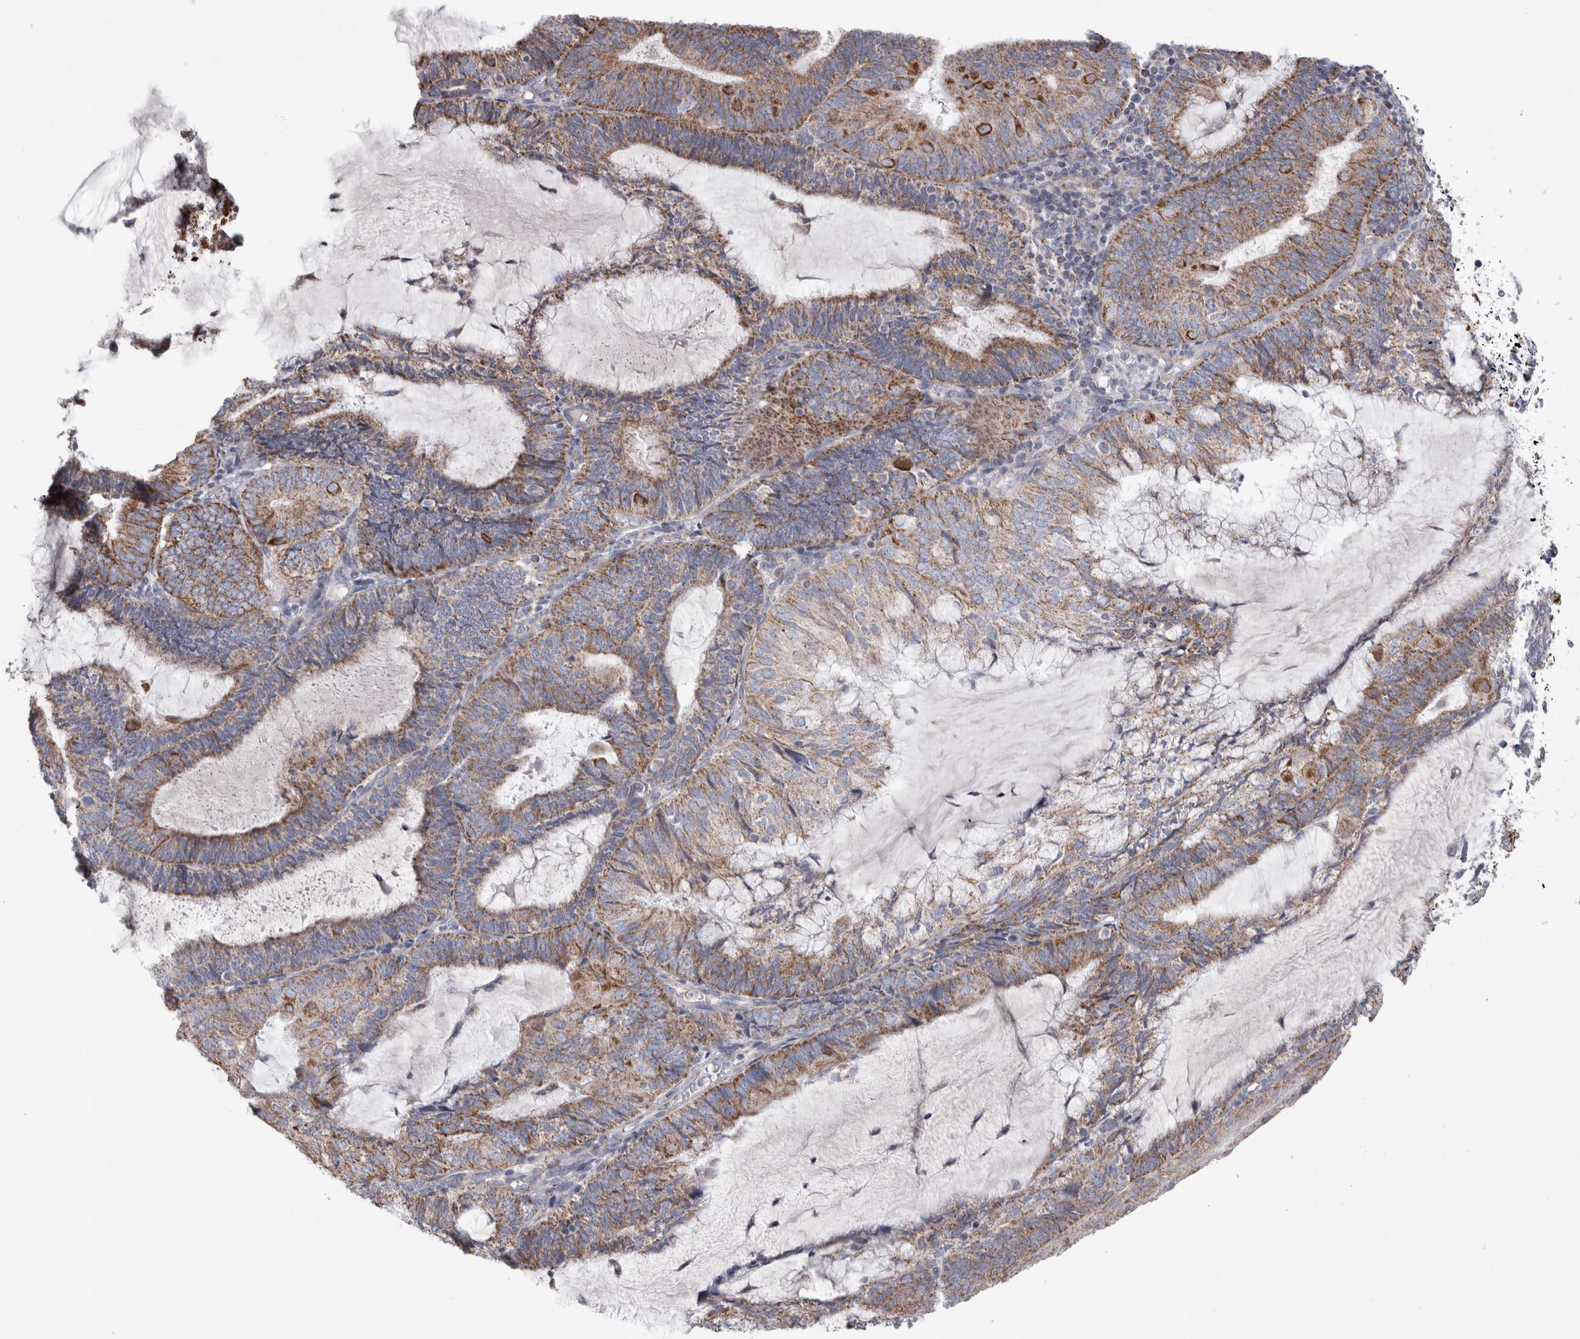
{"staining": {"intensity": "moderate", "quantity": ">75%", "location": "cytoplasmic/membranous"}, "tissue": "endometrial cancer", "cell_type": "Tumor cells", "image_type": "cancer", "snomed": [{"axis": "morphology", "description": "Adenocarcinoma, NOS"}, {"axis": "topography", "description": "Endometrium"}], "caption": "Human endometrial adenocarcinoma stained with a protein marker demonstrates moderate staining in tumor cells.", "gene": "HDHD3", "patient": {"sex": "female", "age": 81}}